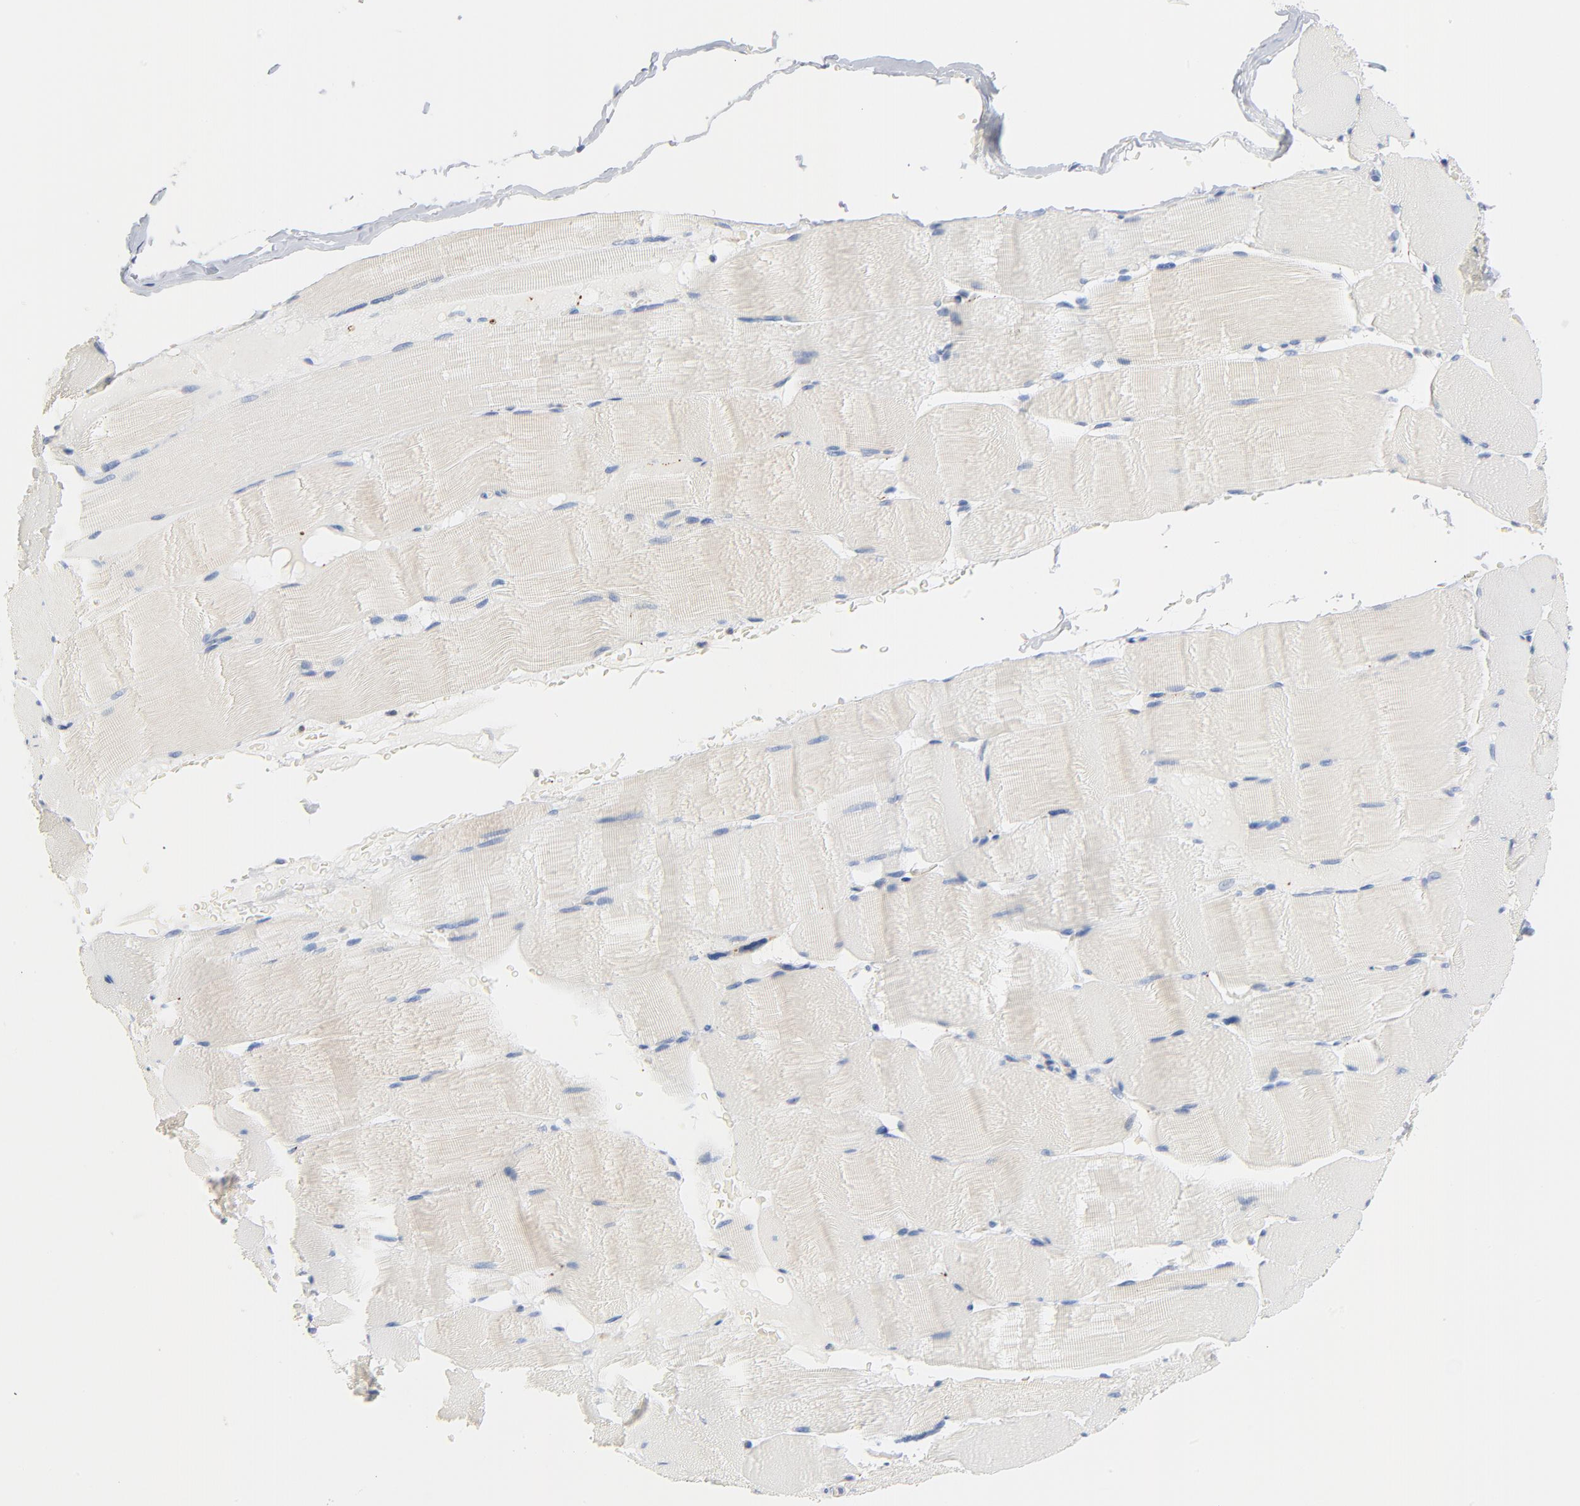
{"staining": {"intensity": "negative", "quantity": "none", "location": "none"}, "tissue": "skeletal muscle", "cell_type": "Myocytes", "image_type": "normal", "snomed": [{"axis": "morphology", "description": "Normal tissue, NOS"}, {"axis": "topography", "description": "Skeletal muscle"}], "caption": "This is a image of IHC staining of normal skeletal muscle, which shows no expression in myocytes. (Stains: DAB (3,3'-diaminobenzidine) immunohistochemistry (IHC) with hematoxylin counter stain, Microscopy: brightfield microscopy at high magnification).", "gene": "IFT43", "patient": {"sex": "male", "age": 62}}